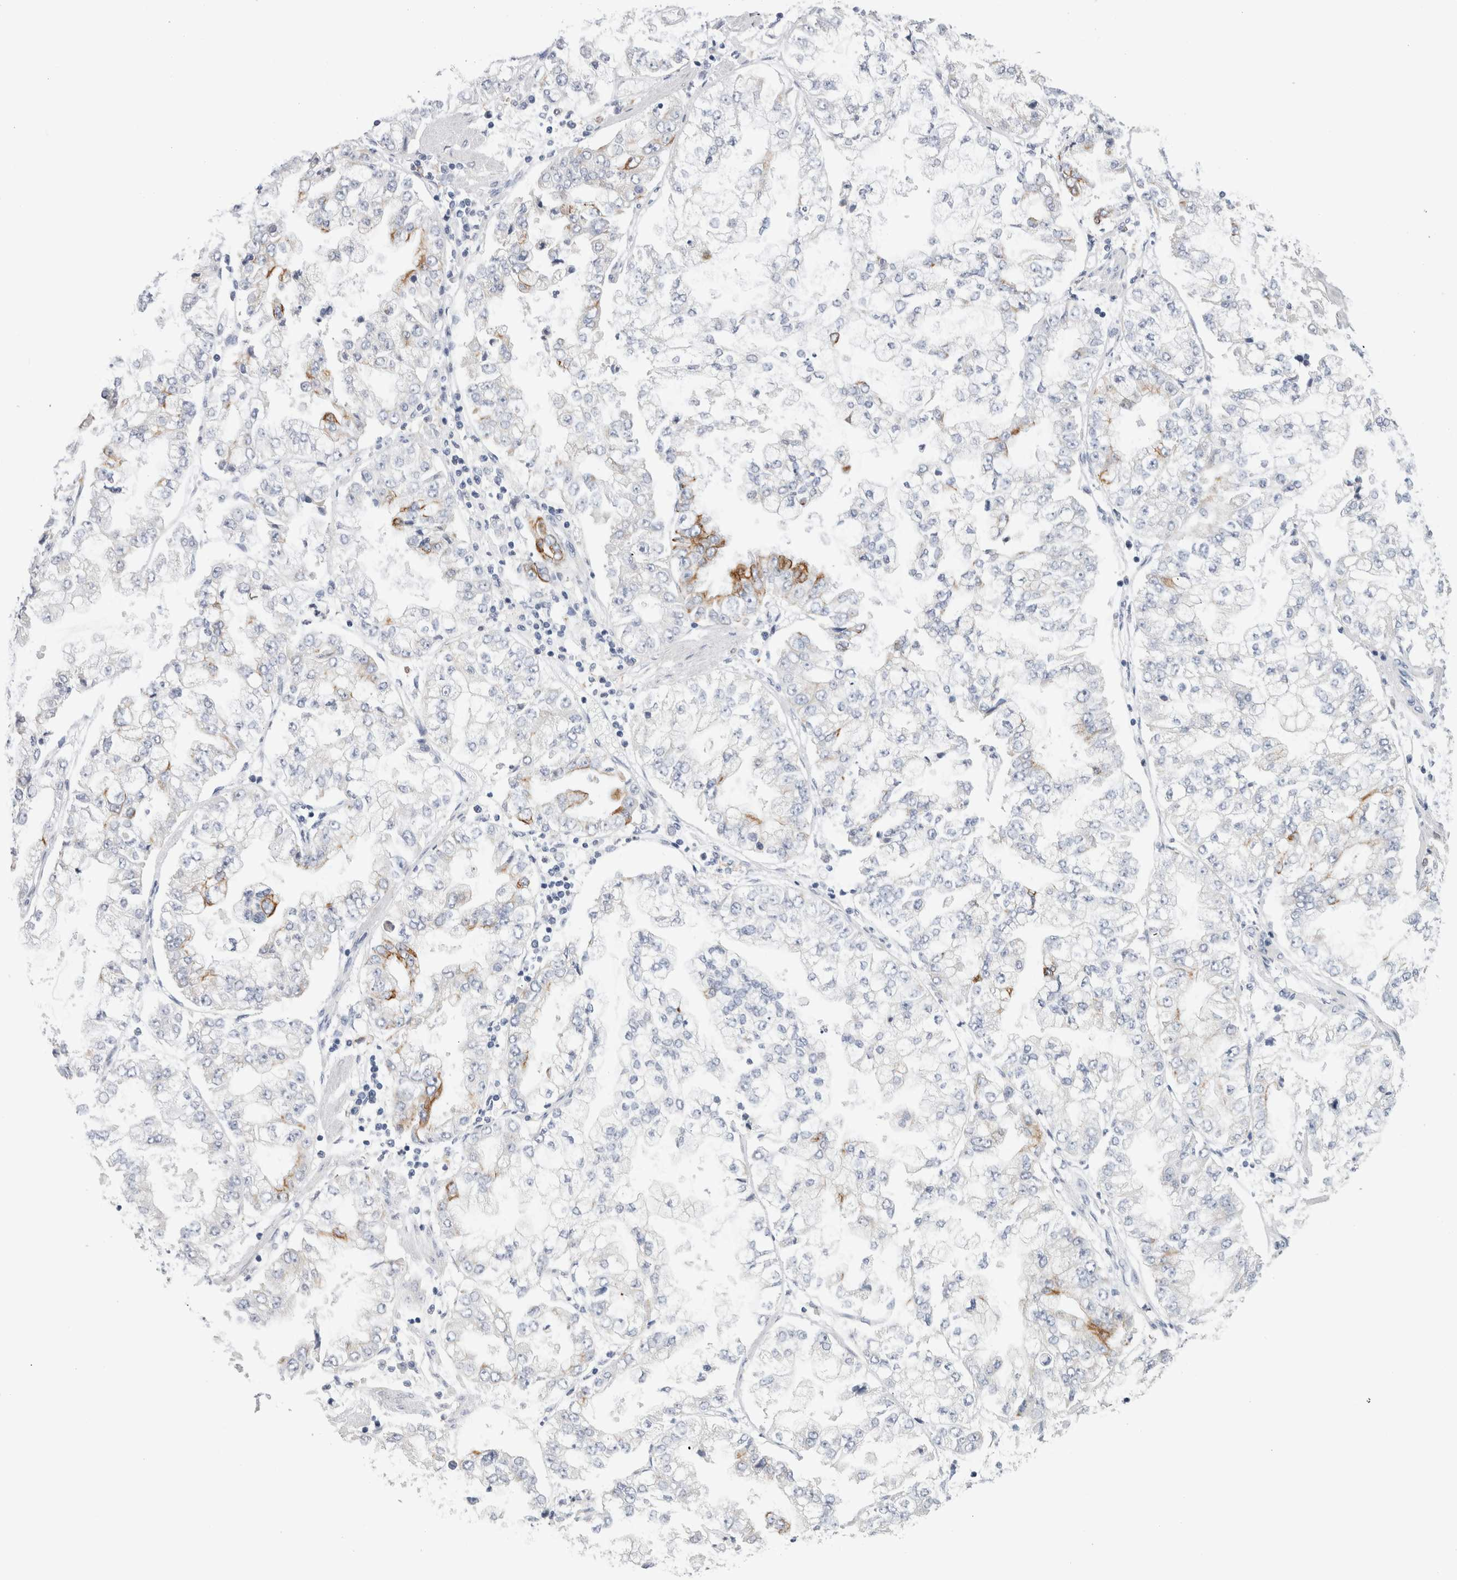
{"staining": {"intensity": "strong", "quantity": "<25%", "location": "cytoplasmic/membranous"}, "tissue": "stomach cancer", "cell_type": "Tumor cells", "image_type": "cancer", "snomed": [{"axis": "morphology", "description": "Adenocarcinoma, NOS"}, {"axis": "topography", "description": "Stomach"}], "caption": "Immunohistochemical staining of stomach cancer (adenocarcinoma) displays medium levels of strong cytoplasmic/membranous expression in approximately <25% of tumor cells.", "gene": "SLC20A2", "patient": {"sex": "male", "age": 76}}